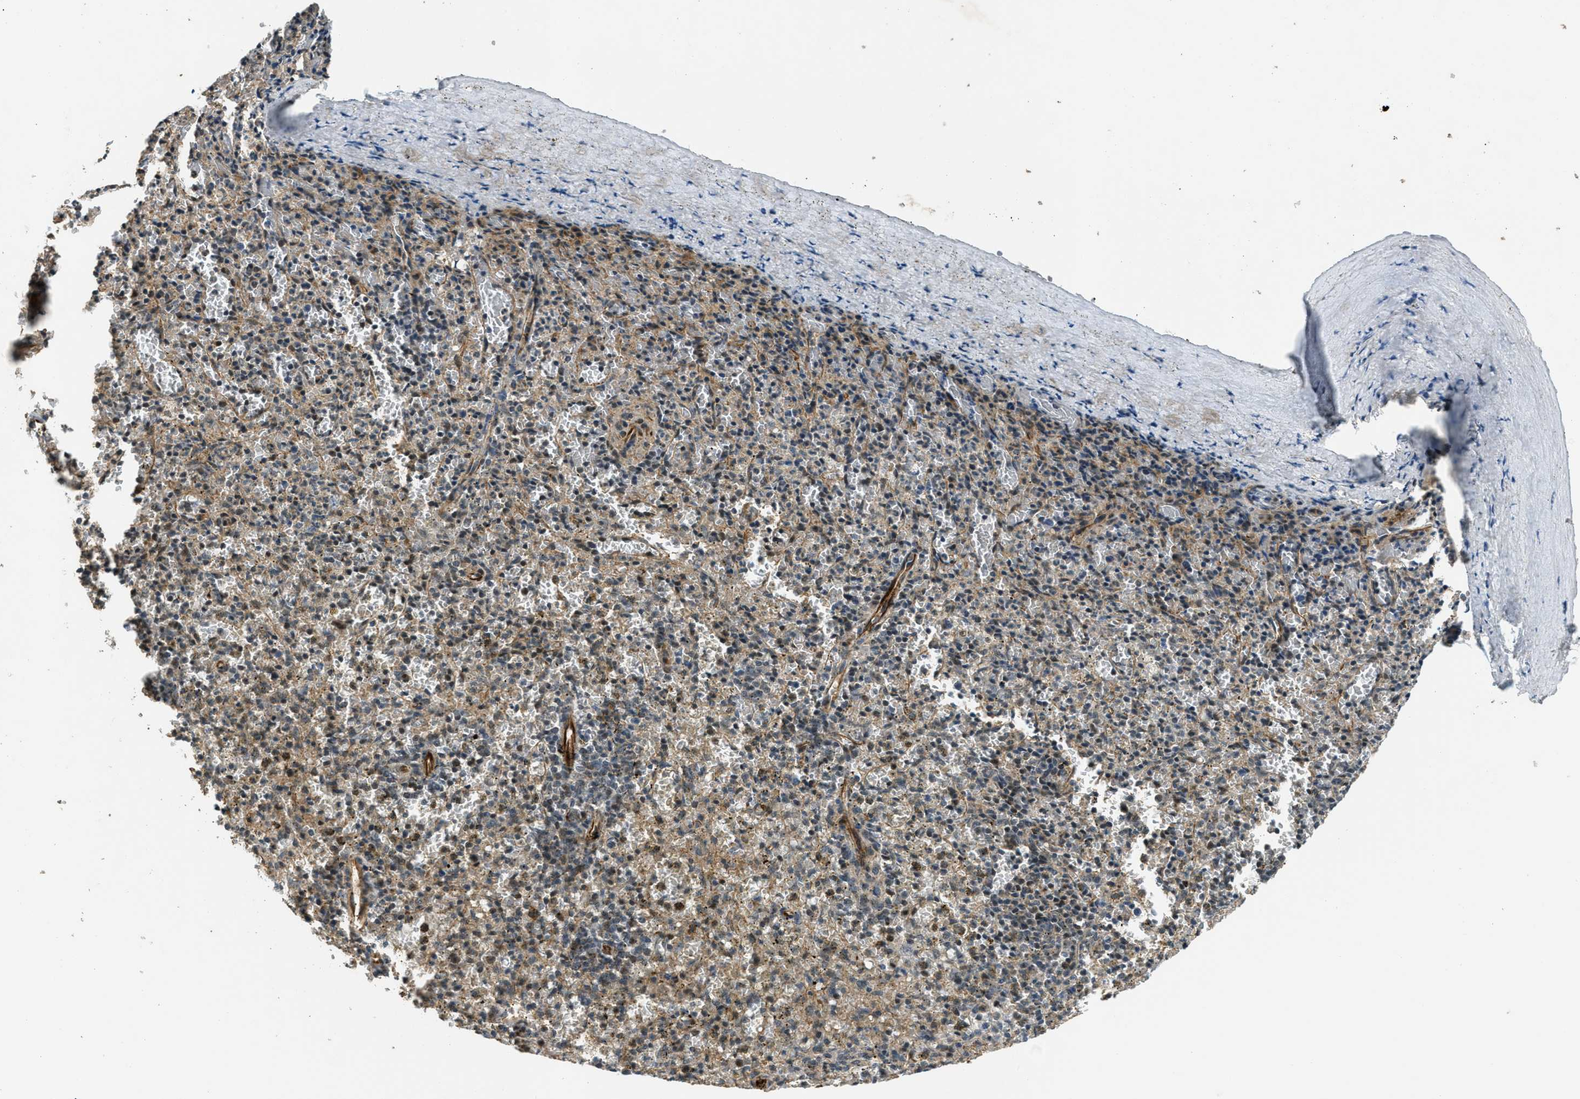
{"staining": {"intensity": "moderate", "quantity": "25%-75%", "location": "cytoplasmic/membranous,nuclear"}, "tissue": "spleen", "cell_type": "Cells in white pulp", "image_type": "normal", "snomed": [{"axis": "morphology", "description": "Normal tissue, NOS"}, {"axis": "topography", "description": "Spleen"}], "caption": "Immunohistochemistry of normal spleen demonstrates medium levels of moderate cytoplasmic/membranous,nuclear positivity in approximately 25%-75% of cells in white pulp.", "gene": "MED21", "patient": {"sex": "male", "age": 72}}